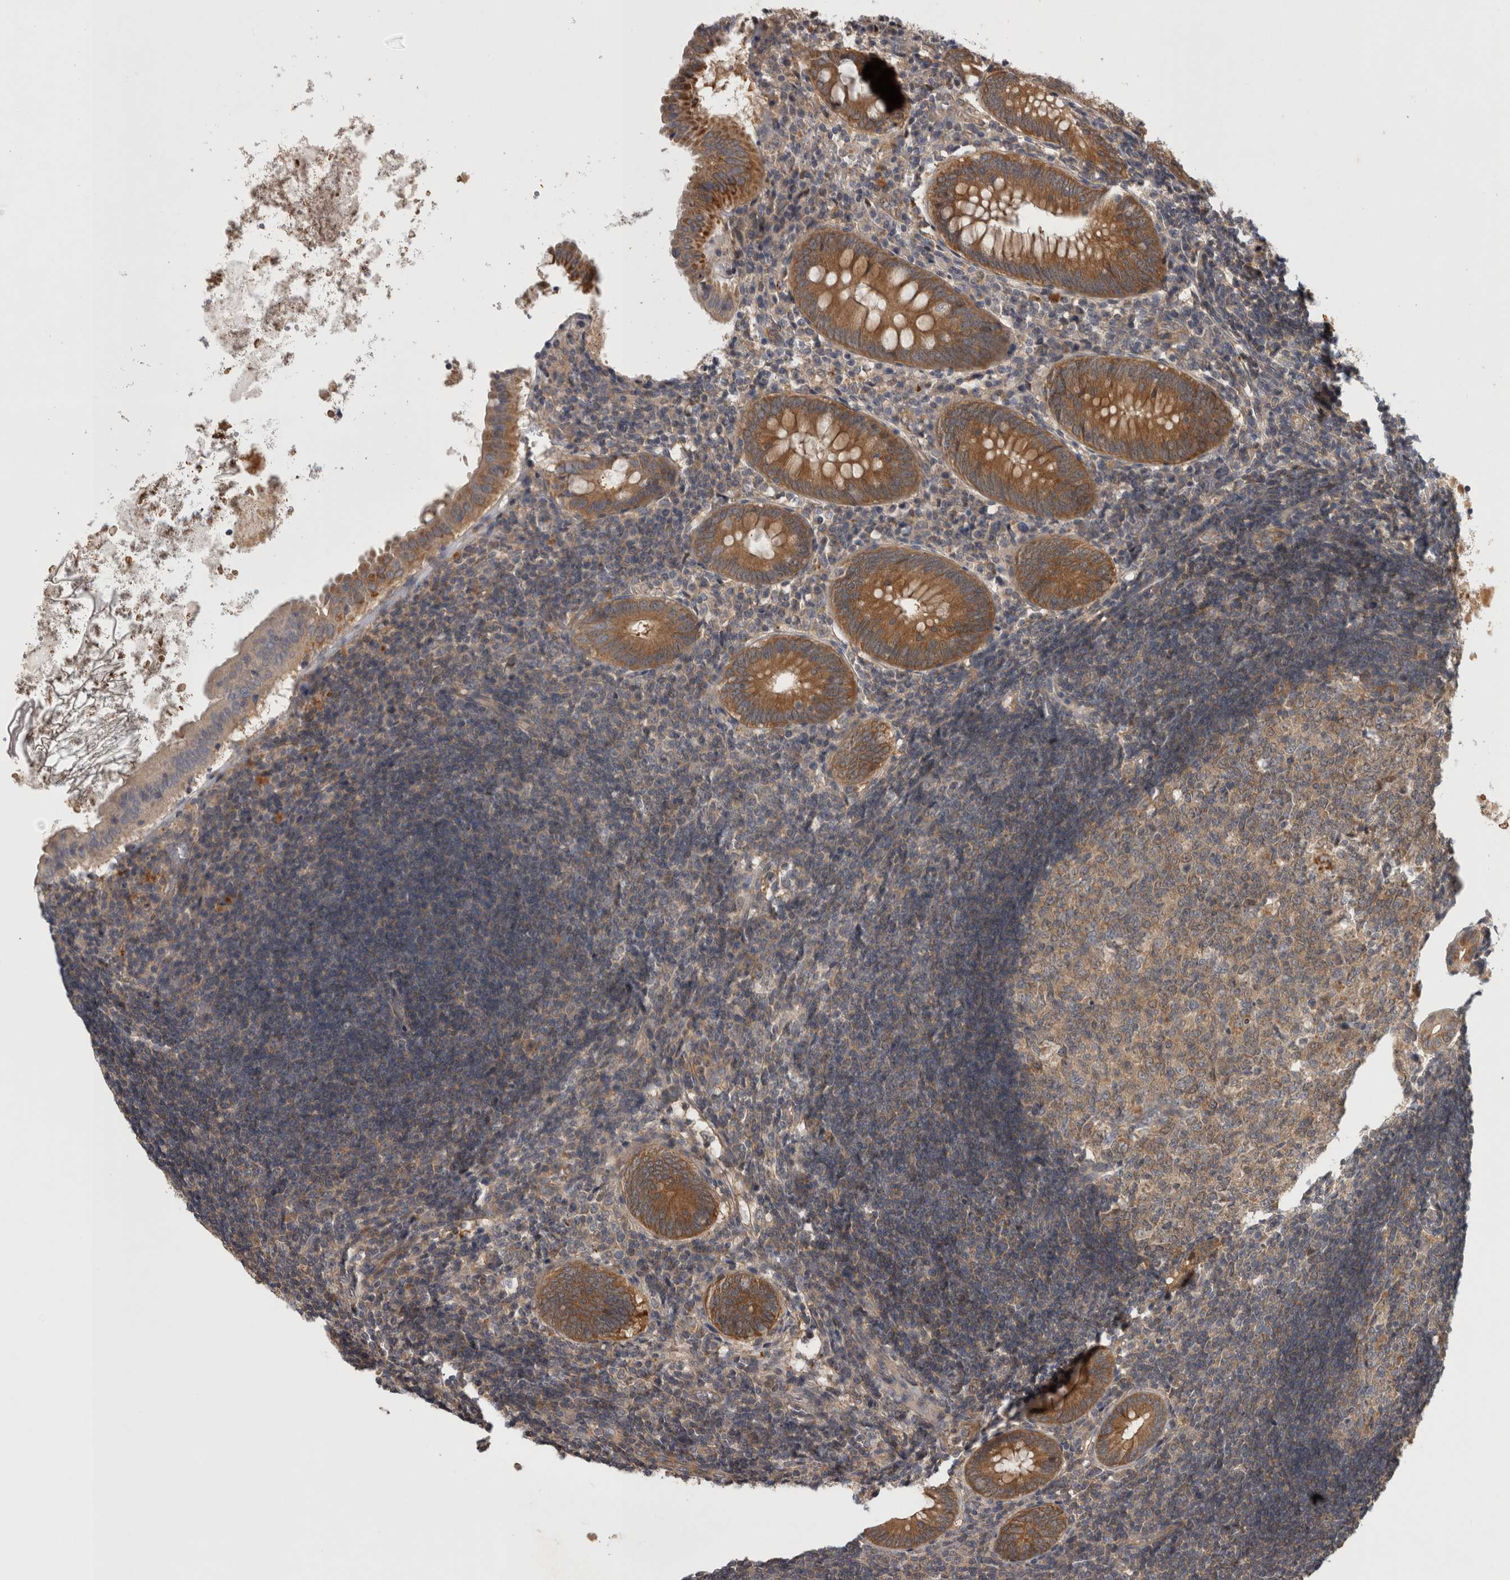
{"staining": {"intensity": "moderate", "quantity": ">75%", "location": "cytoplasmic/membranous"}, "tissue": "appendix", "cell_type": "Glandular cells", "image_type": "normal", "snomed": [{"axis": "morphology", "description": "Normal tissue, NOS"}, {"axis": "topography", "description": "Appendix"}], "caption": "Normal appendix exhibits moderate cytoplasmic/membranous expression in approximately >75% of glandular cells, visualized by immunohistochemistry. The staining was performed using DAB (3,3'-diaminobenzidine), with brown indicating positive protein expression. Nuclei are stained blue with hematoxylin.", "gene": "TRMT61B", "patient": {"sex": "female", "age": 54}}